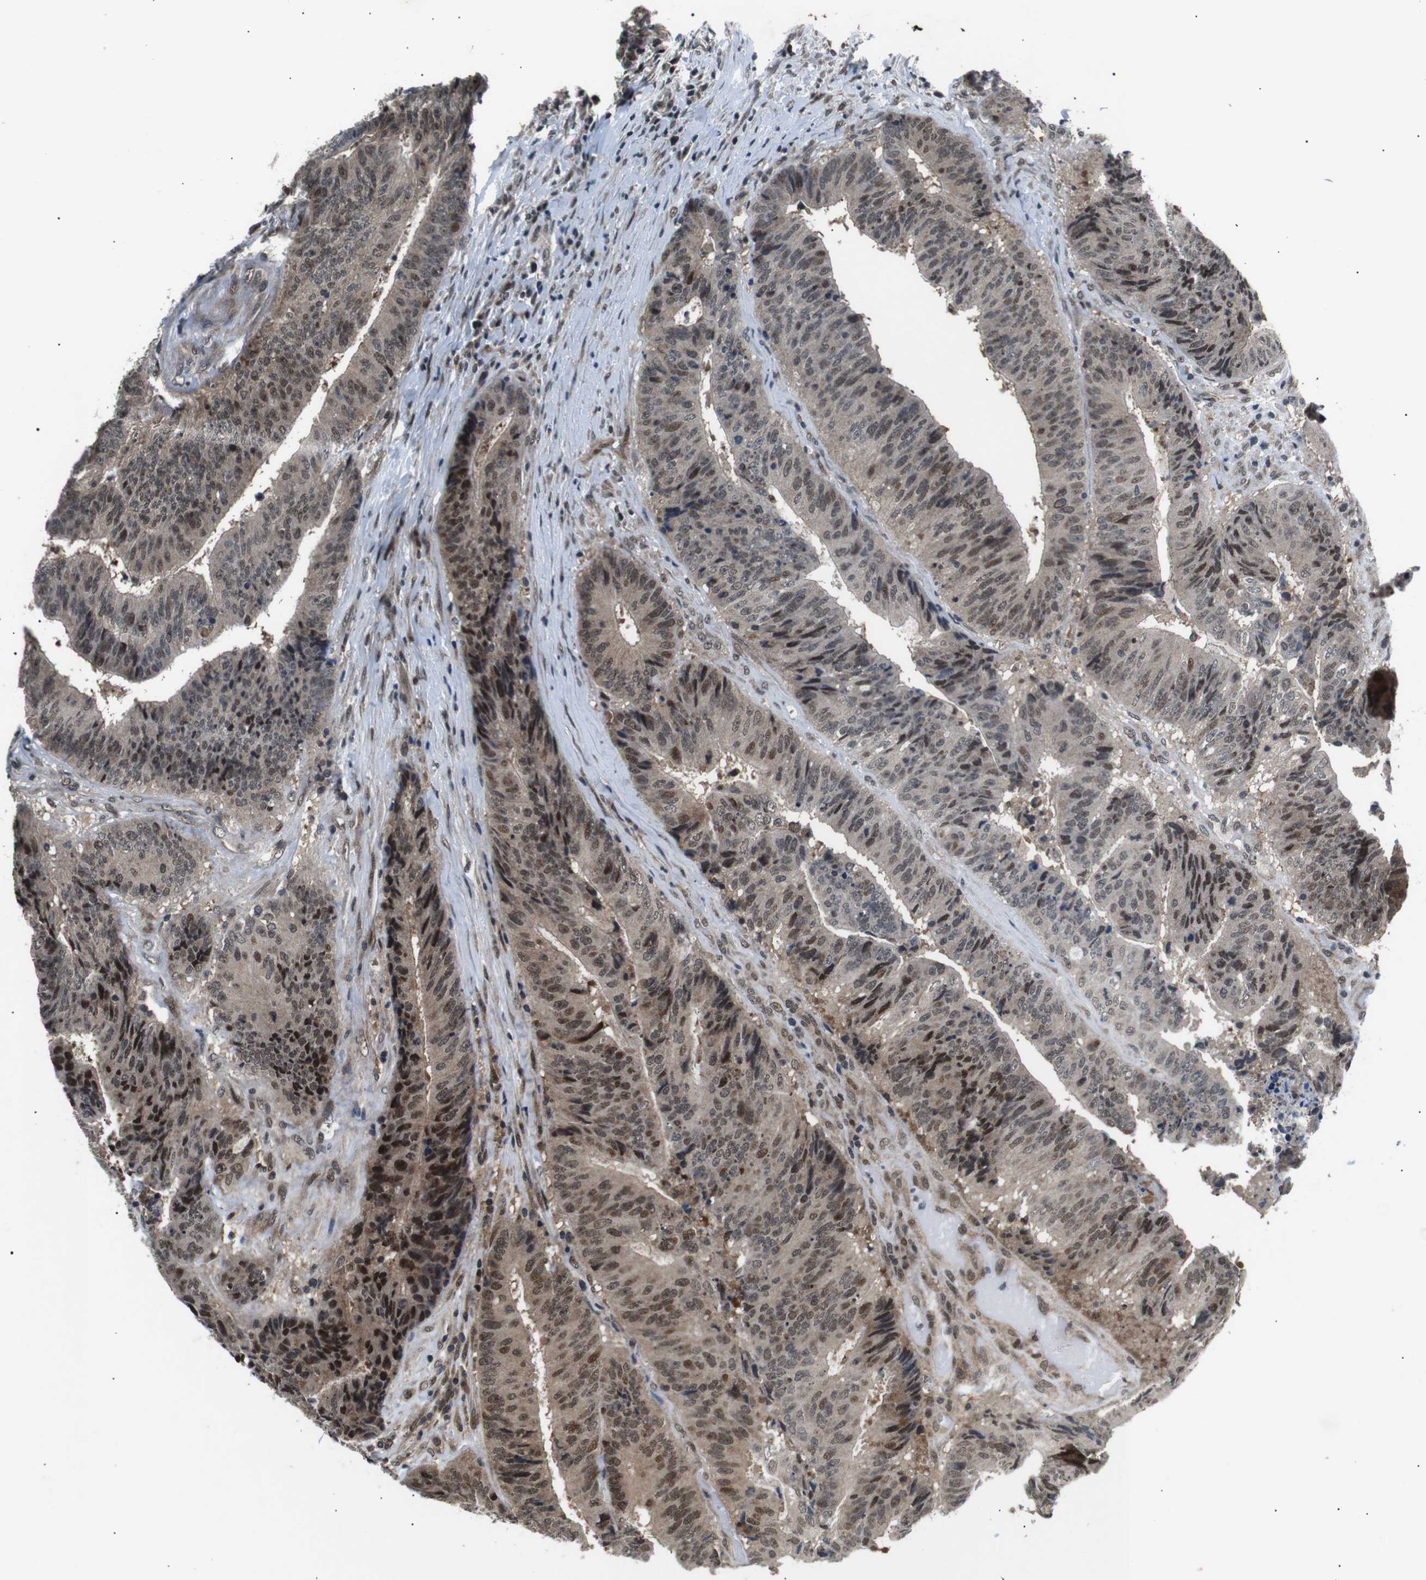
{"staining": {"intensity": "moderate", "quantity": ">75%", "location": "cytoplasmic/membranous,nuclear"}, "tissue": "colorectal cancer", "cell_type": "Tumor cells", "image_type": "cancer", "snomed": [{"axis": "morphology", "description": "Adenocarcinoma, NOS"}, {"axis": "topography", "description": "Rectum"}], "caption": "Protein staining by immunohistochemistry exhibits moderate cytoplasmic/membranous and nuclear staining in about >75% of tumor cells in colorectal cancer (adenocarcinoma). The protein is shown in brown color, while the nuclei are stained blue.", "gene": "SKP1", "patient": {"sex": "male", "age": 72}}